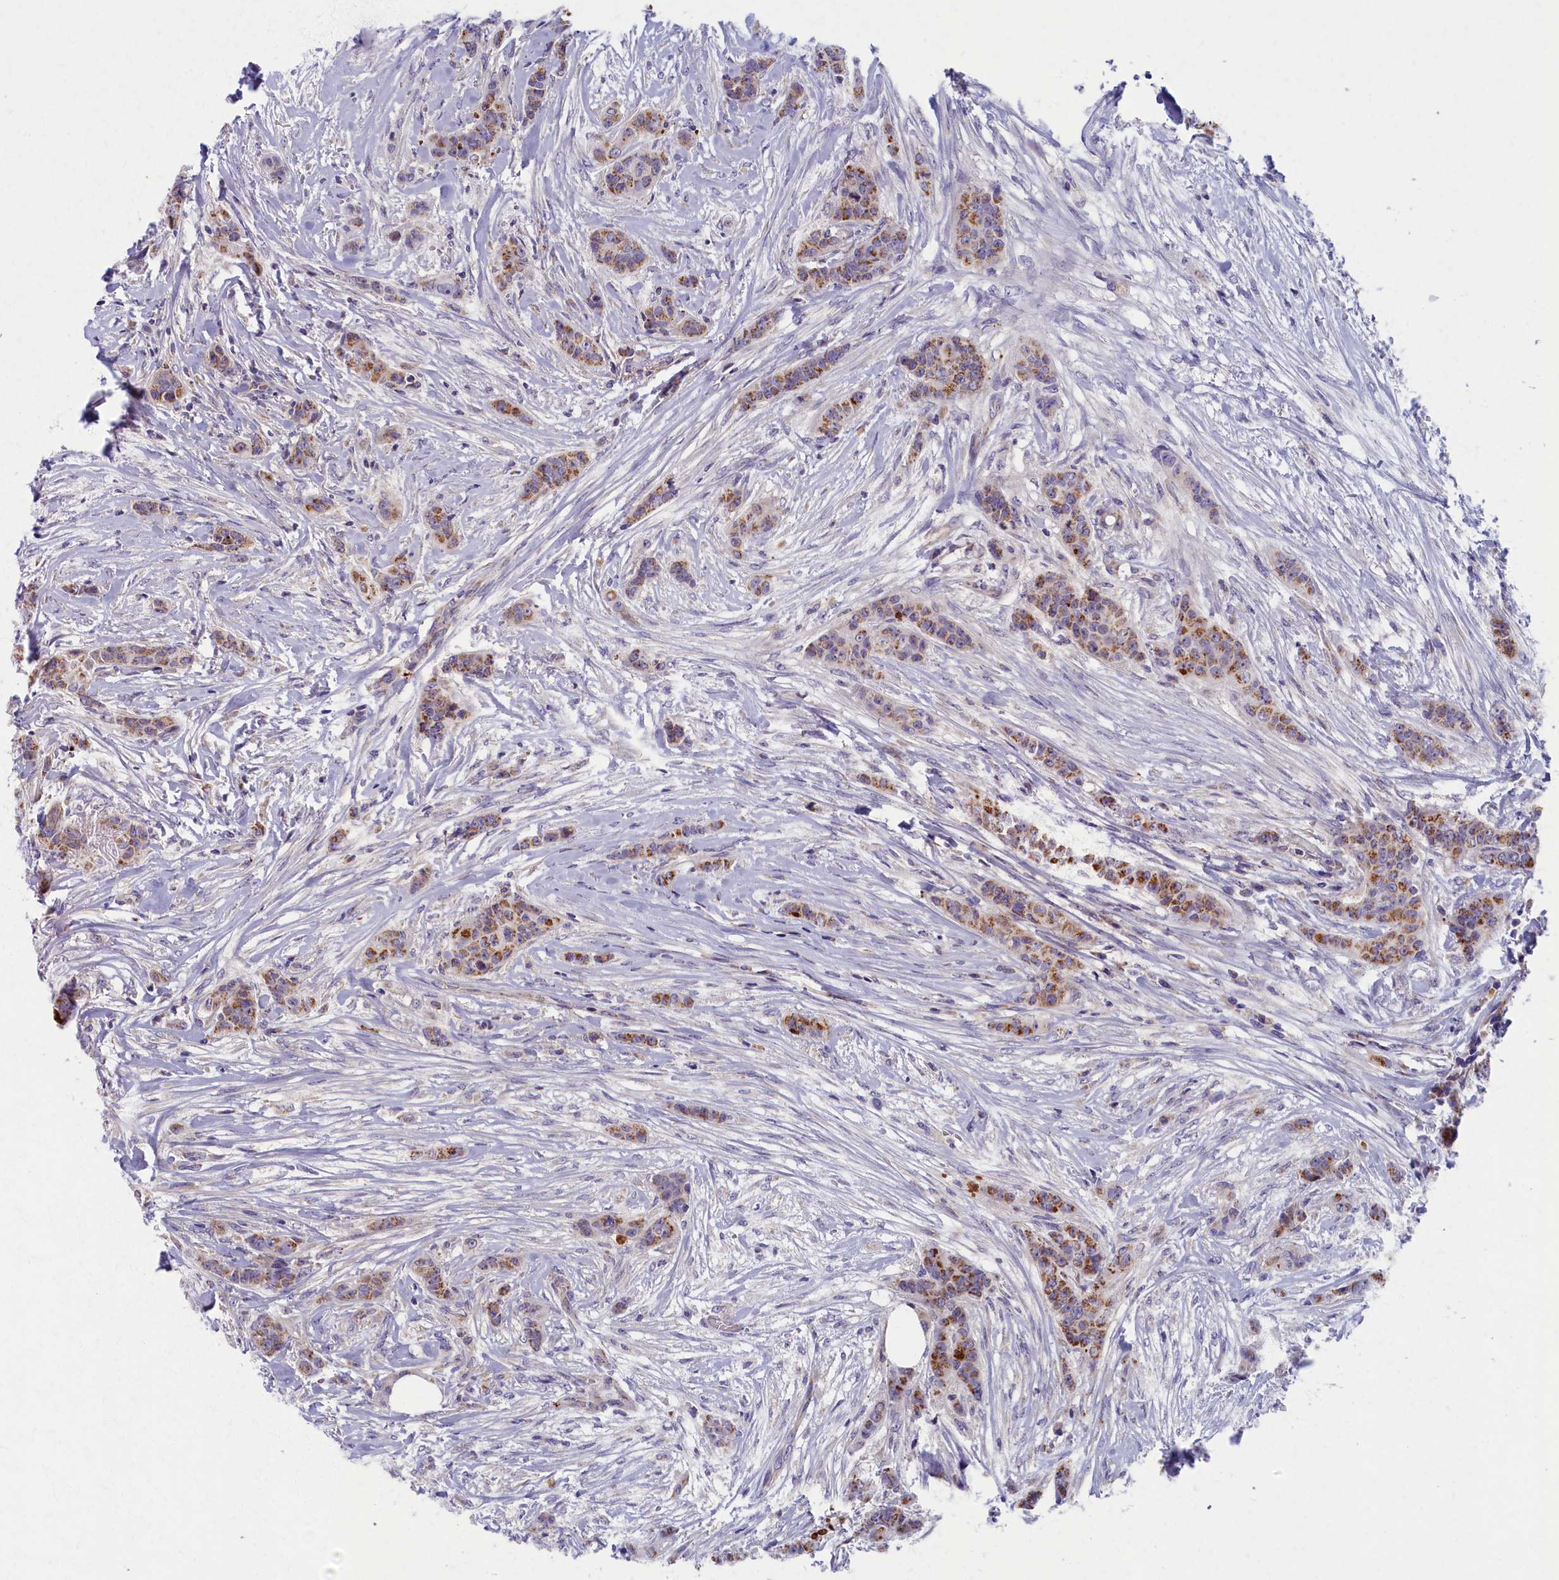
{"staining": {"intensity": "moderate", "quantity": ">75%", "location": "cytoplasmic/membranous"}, "tissue": "breast cancer", "cell_type": "Tumor cells", "image_type": "cancer", "snomed": [{"axis": "morphology", "description": "Duct carcinoma"}, {"axis": "topography", "description": "Breast"}], "caption": "Immunohistochemical staining of invasive ductal carcinoma (breast) shows moderate cytoplasmic/membranous protein expression in approximately >75% of tumor cells. The staining is performed using DAB brown chromogen to label protein expression. The nuclei are counter-stained blue using hematoxylin.", "gene": "MRPS25", "patient": {"sex": "female", "age": 40}}